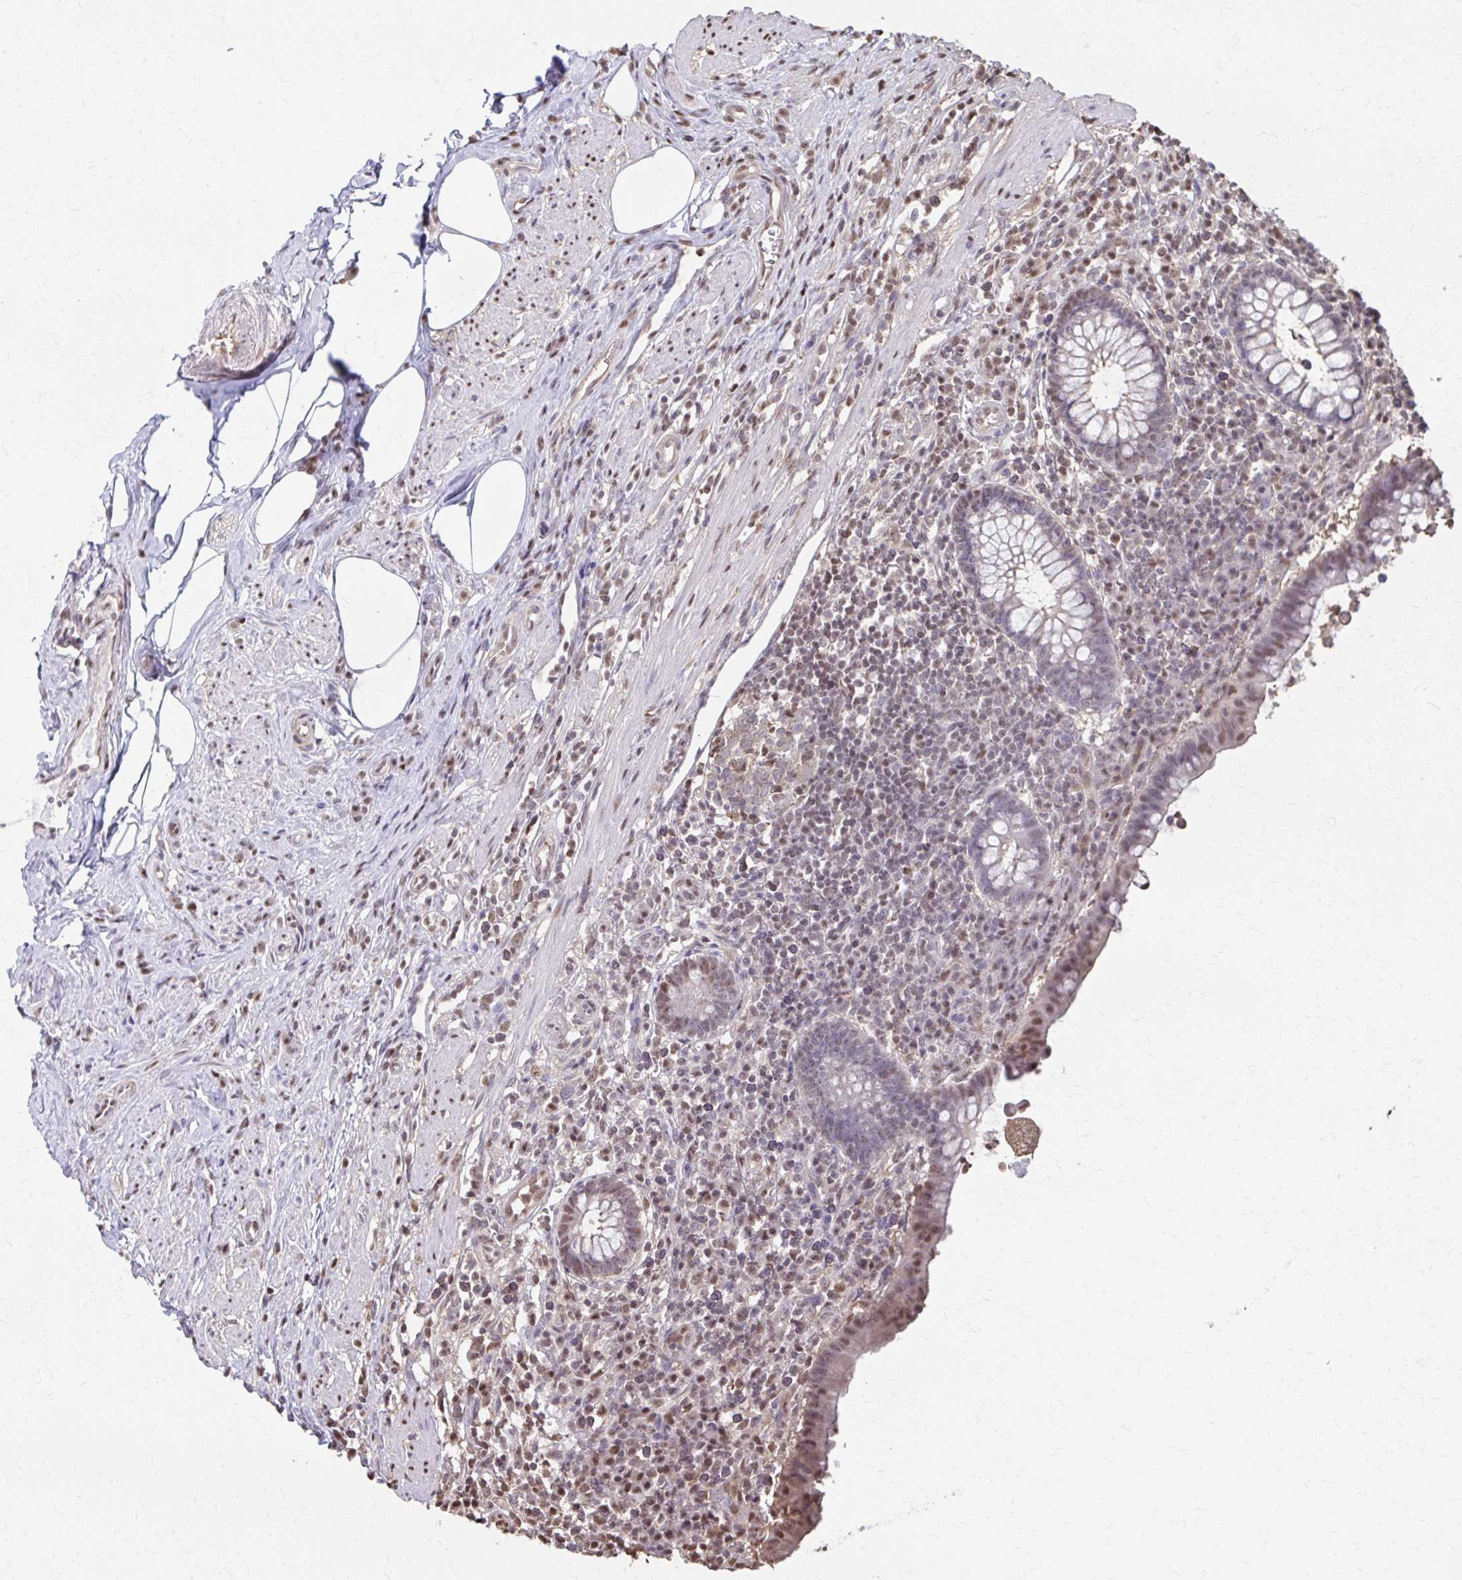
{"staining": {"intensity": "moderate", "quantity": "<25%", "location": "nuclear"}, "tissue": "appendix", "cell_type": "Glandular cells", "image_type": "normal", "snomed": [{"axis": "morphology", "description": "Normal tissue, NOS"}, {"axis": "topography", "description": "Appendix"}], "caption": "Moderate nuclear staining for a protein is appreciated in approximately <25% of glandular cells of benign appendix using immunohistochemistry (IHC).", "gene": "ING4", "patient": {"sex": "female", "age": 56}}